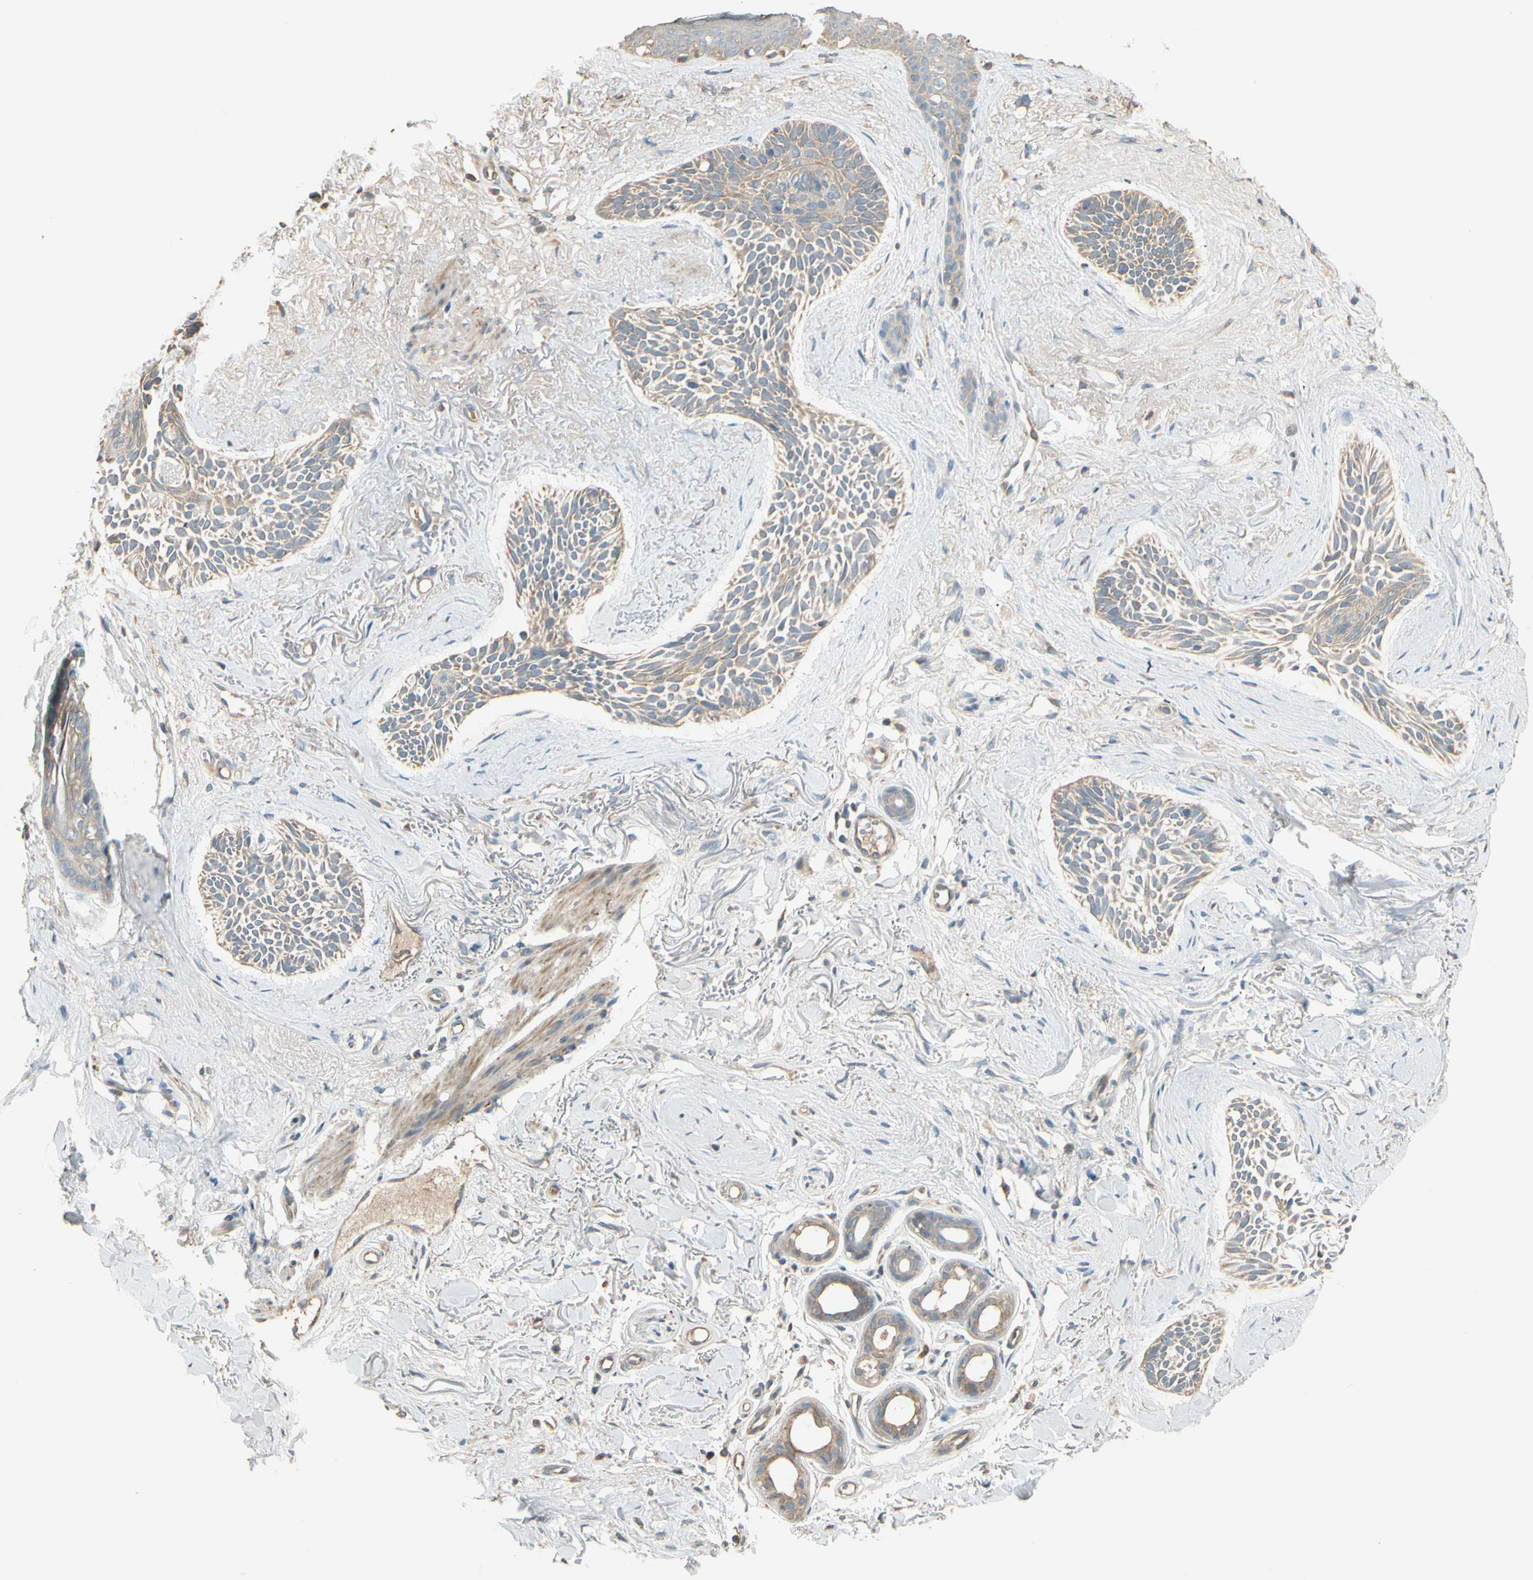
{"staining": {"intensity": "weak", "quantity": "25%-75%", "location": "cytoplasmic/membranous"}, "tissue": "skin cancer", "cell_type": "Tumor cells", "image_type": "cancer", "snomed": [{"axis": "morphology", "description": "Normal tissue, NOS"}, {"axis": "morphology", "description": "Basal cell carcinoma"}, {"axis": "topography", "description": "Skin"}], "caption": "Skin cancer (basal cell carcinoma) was stained to show a protein in brown. There is low levels of weak cytoplasmic/membranous positivity in about 25%-75% of tumor cells.", "gene": "TNFRSF21", "patient": {"sex": "female", "age": 84}}